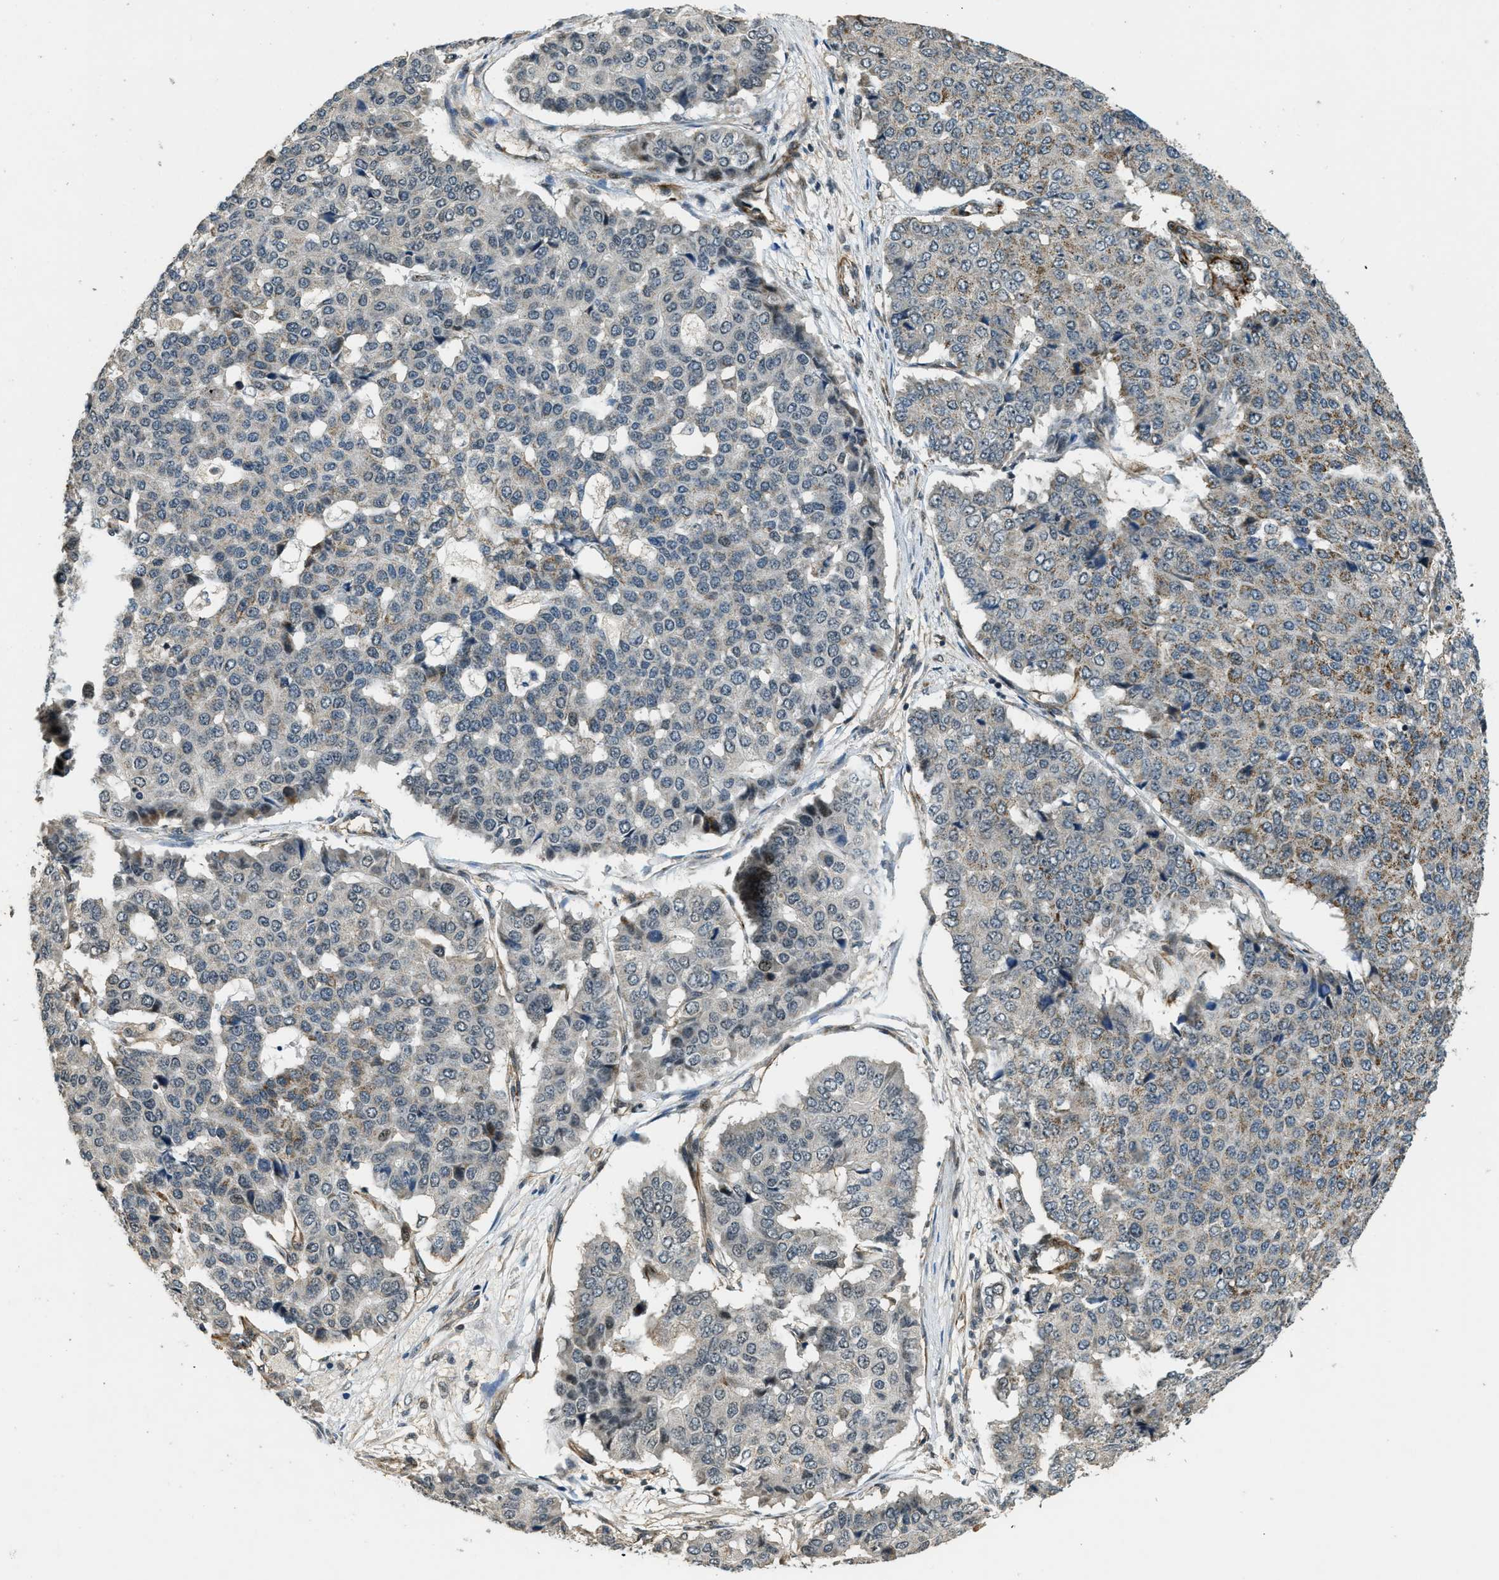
{"staining": {"intensity": "weak", "quantity": "<25%", "location": "cytoplasmic/membranous"}, "tissue": "pancreatic cancer", "cell_type": "Tumor cells", "image_type": "cancer", "snomed": [{"axis": "morphology", "description": "Adenocarcinoma, NOS"}, {"axis": "topography", "description": "Pancreas"}], "caption": "High magnification brightfield microscopy of adenocarcinoma (pancreatic) stained with DAB (brown) and counterstained with hematoxylin (blue): tumor cells show no significant staining.", "gene": "MED21", "patient": {"sex": "male", "age": 50}}